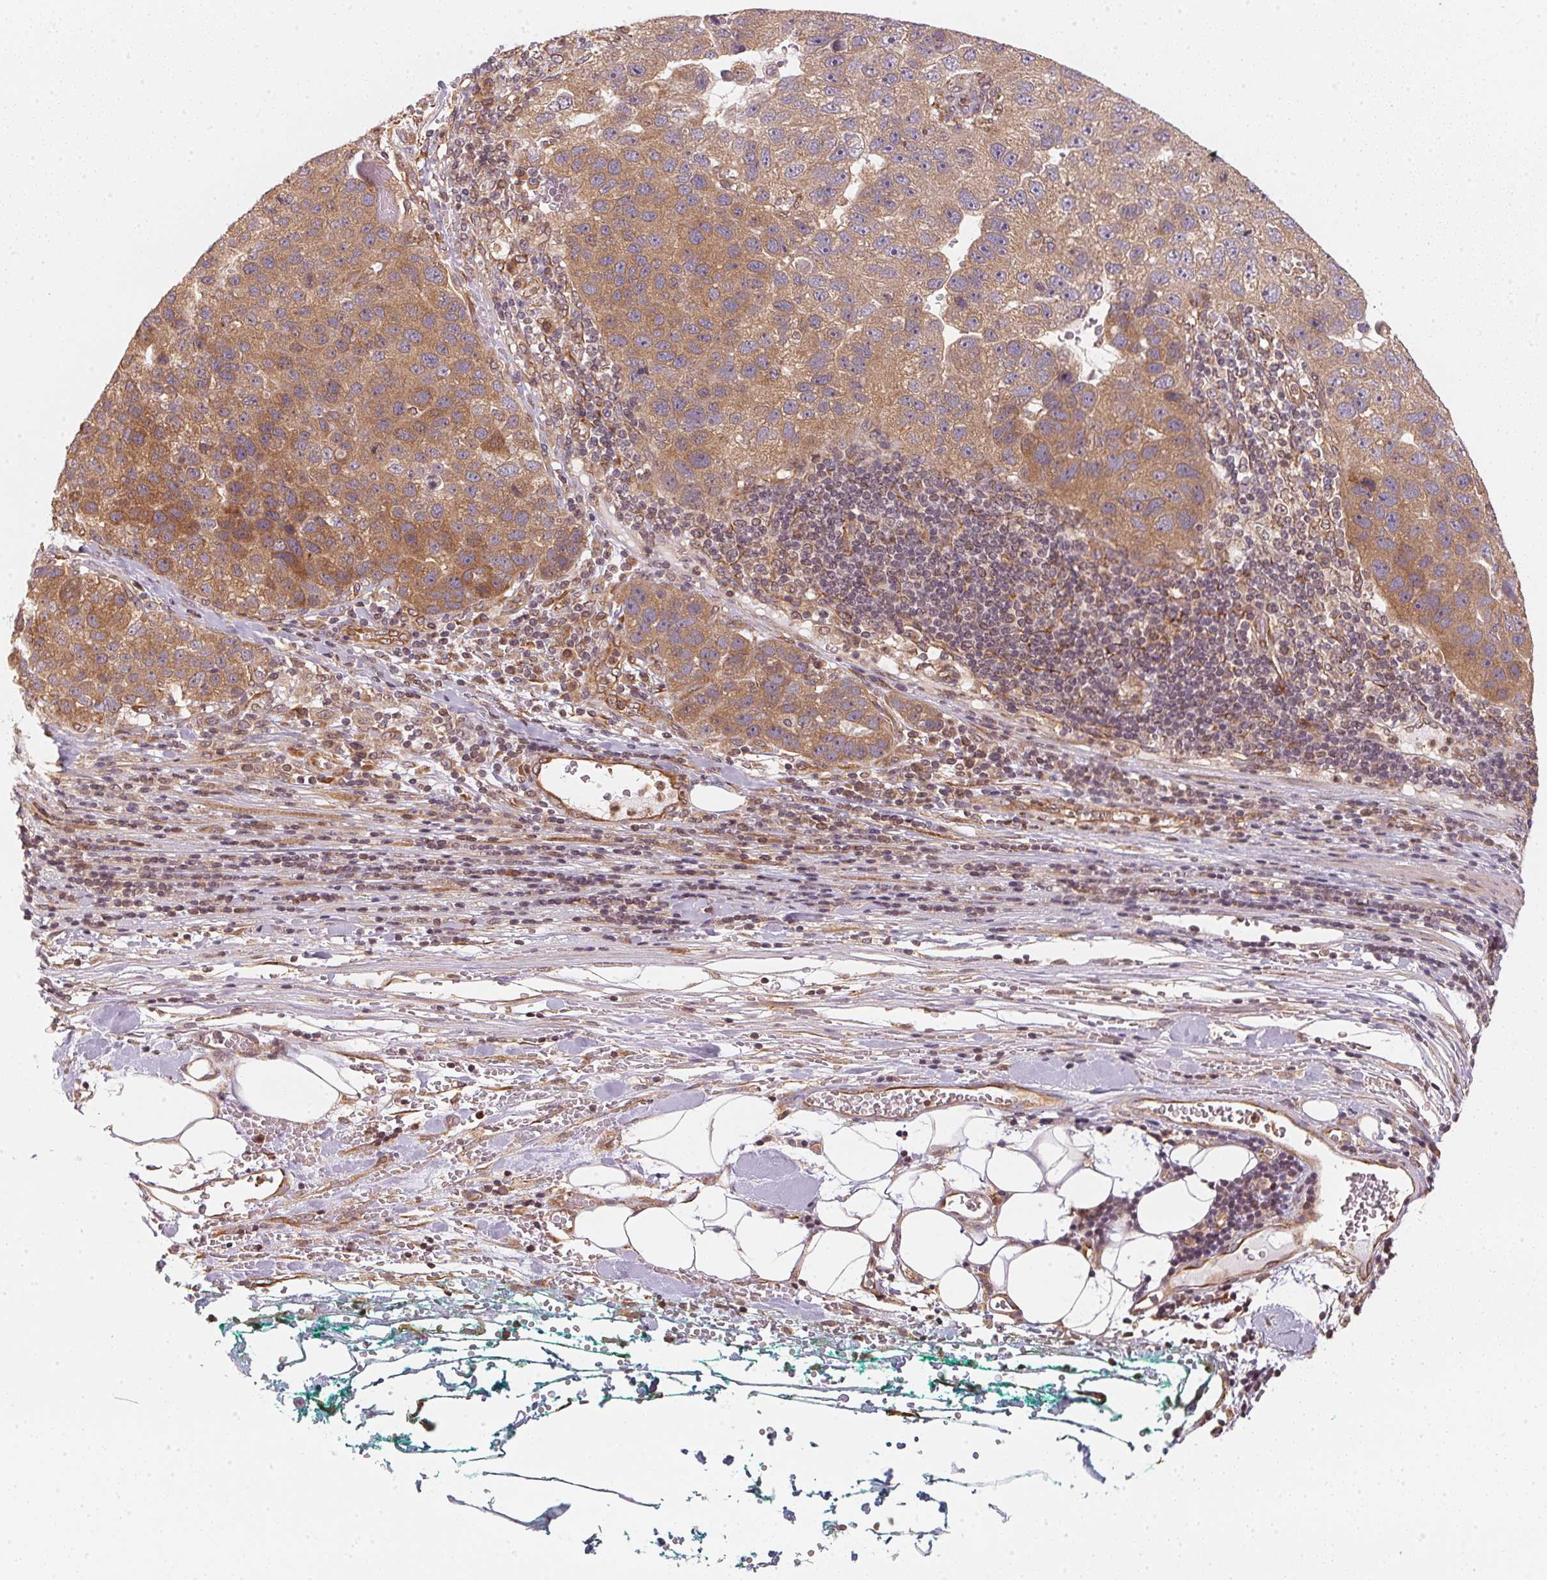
{"staining": {"intensity": "moderate", "quantity": "25%-75%", "location": "cytoplasmic/membranous"}, "tissue": "pancreatic cancer", "cell_type": "Tumor cells", "image_type": "cancer", "snomed": [{"axis": "morphology", "description": "Adenocarcinoma, NOS"}, {"axis": "topography", "description": "Pancreas"}], "caption": "Protein expression by immunohistochemistry (IHC) shows moderate cytoplasmic/membranous positivity in approximately 25%-75% of tumor cells in pancreatic adenocarcinoma.", "gene": "STRN4", "patient": {"sex": "female", "age": 61}}